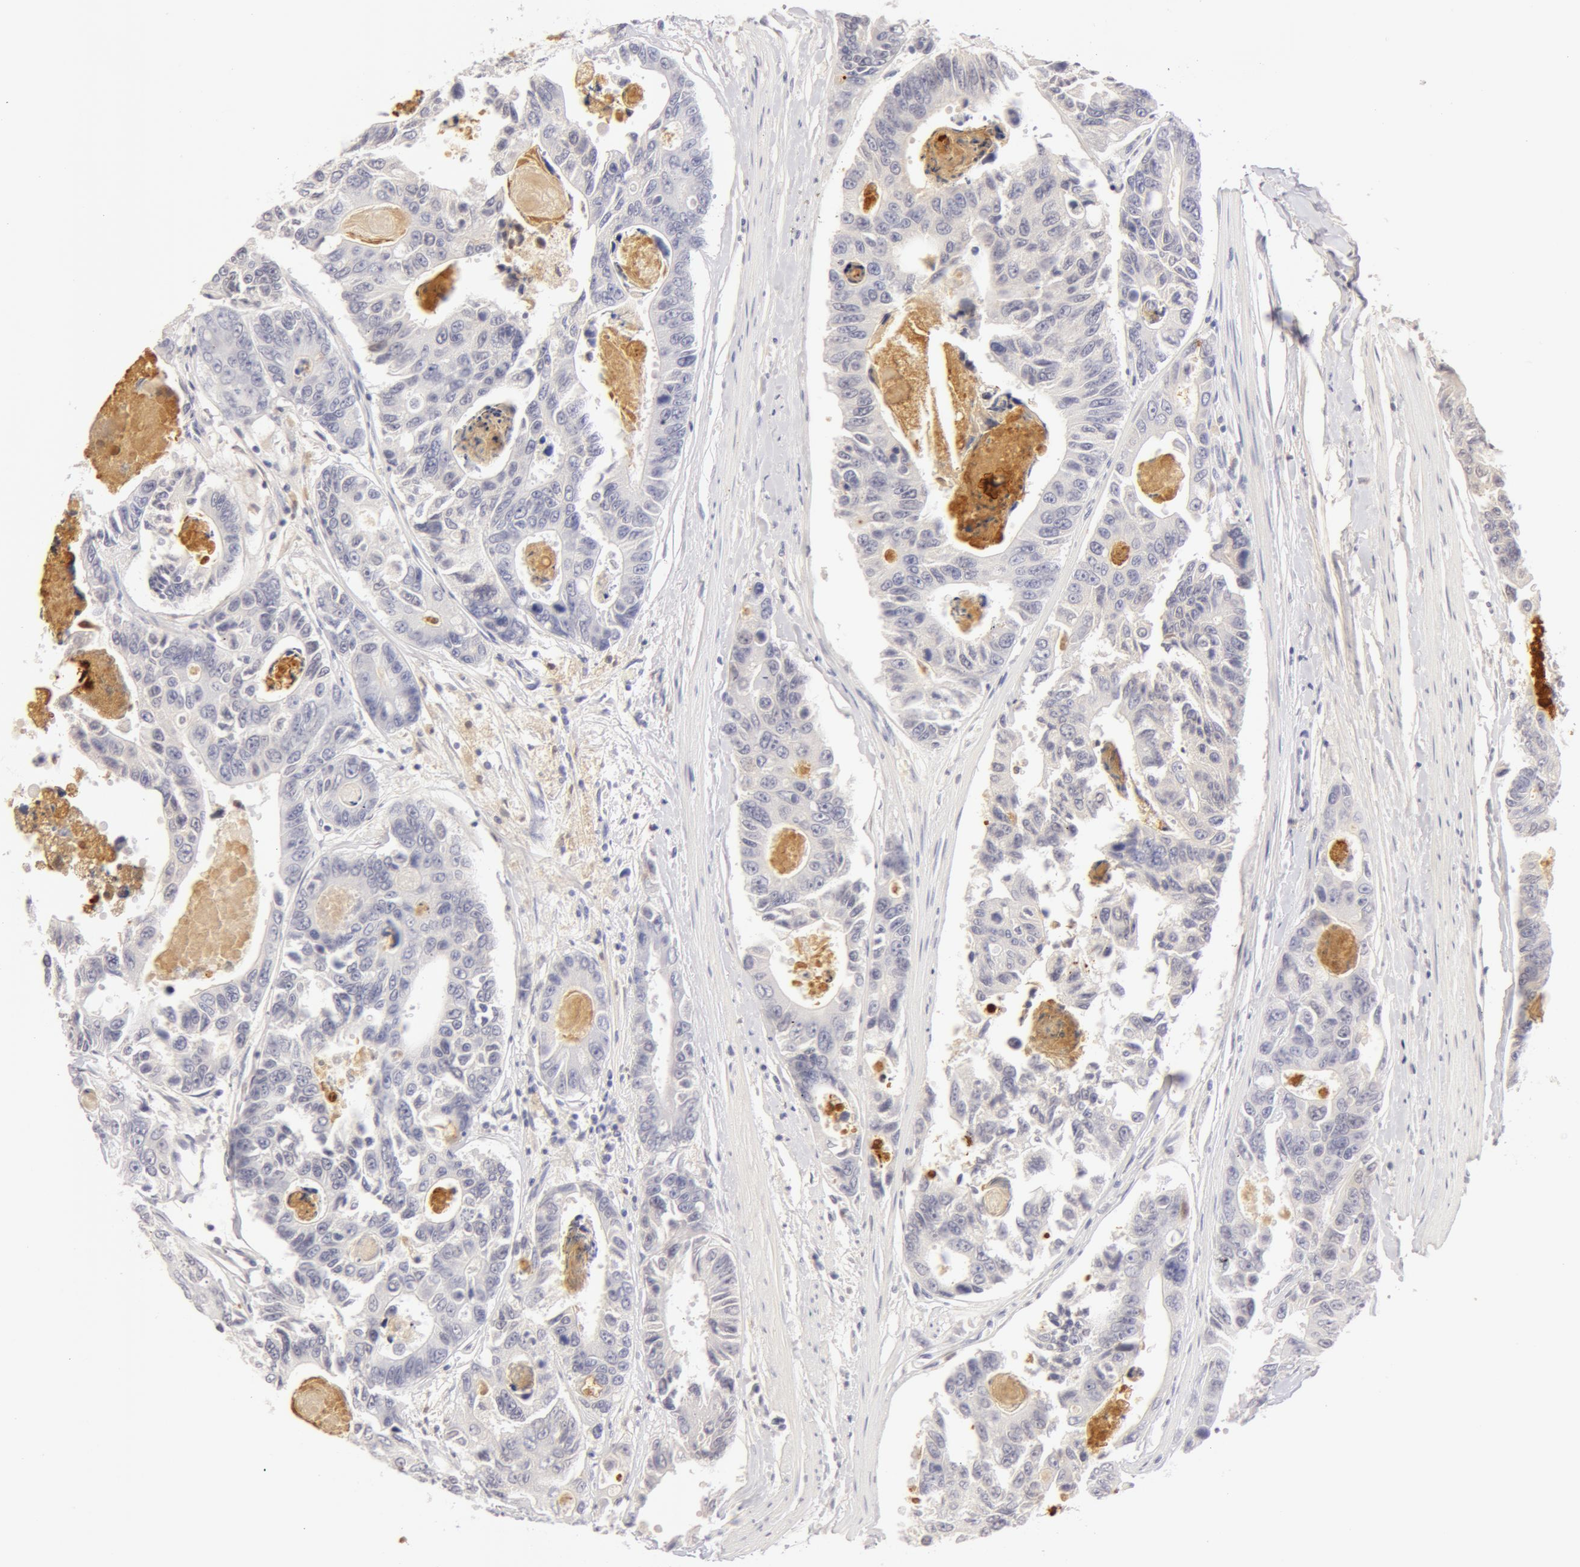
{"staining": {"intensity": "negative", "quantity": "none", "location": "none"}, "tissue": "colorectal cancer", "cell_type": "Tumor cells", "image_type": "cancer", "snomed": [{"axis": "morphology", "description": "Adenocarcinoma, NOS"}, {"axis": "topography", "description": "Colon"}], "caption": "Tumor cells are negative for protein expression in human adenocarcinoma (colorectal).", "gene": "AHSG", "patient": {"sex": "female", "age": 86}}